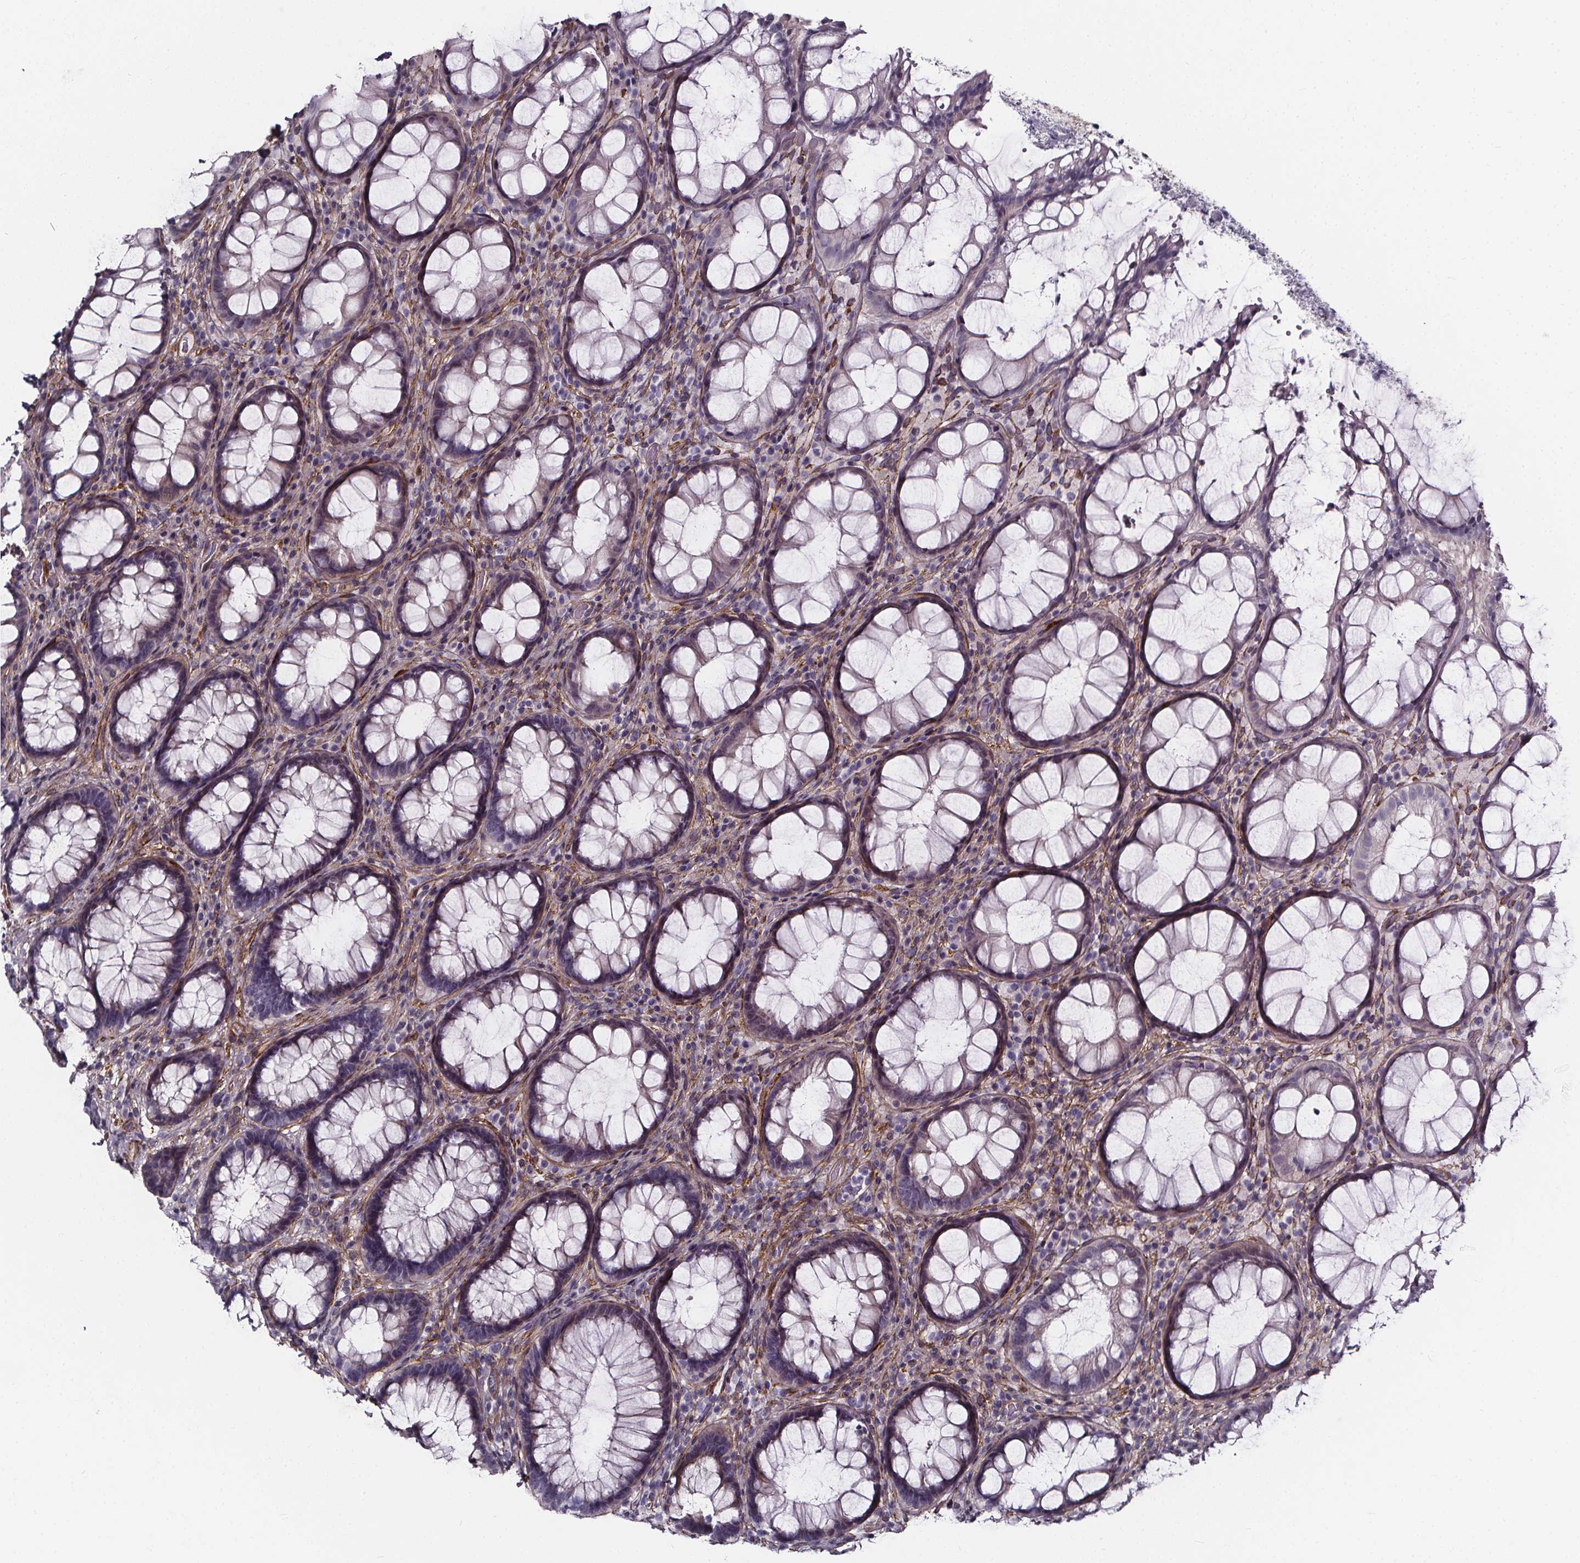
{"staining": {"intensity": "negative", "quantity": "none", "location": "none"}, "tissue": "rectum", "cell_type": "Glandular cells", "image_type": "normal", "snomed": [{"axis": "morphology", "description": "Normal tissue, NOS"}, {"axis": "topography", "description": "Rectum"}], "caption": "Immunohistochemistry (IHC) micrograph of unremarkable human rectum stained for a protein (brown), which displays no positivity in glandular cells.", "gene": "AEBP1", "patient": {"sex": "male", "age": 72}}